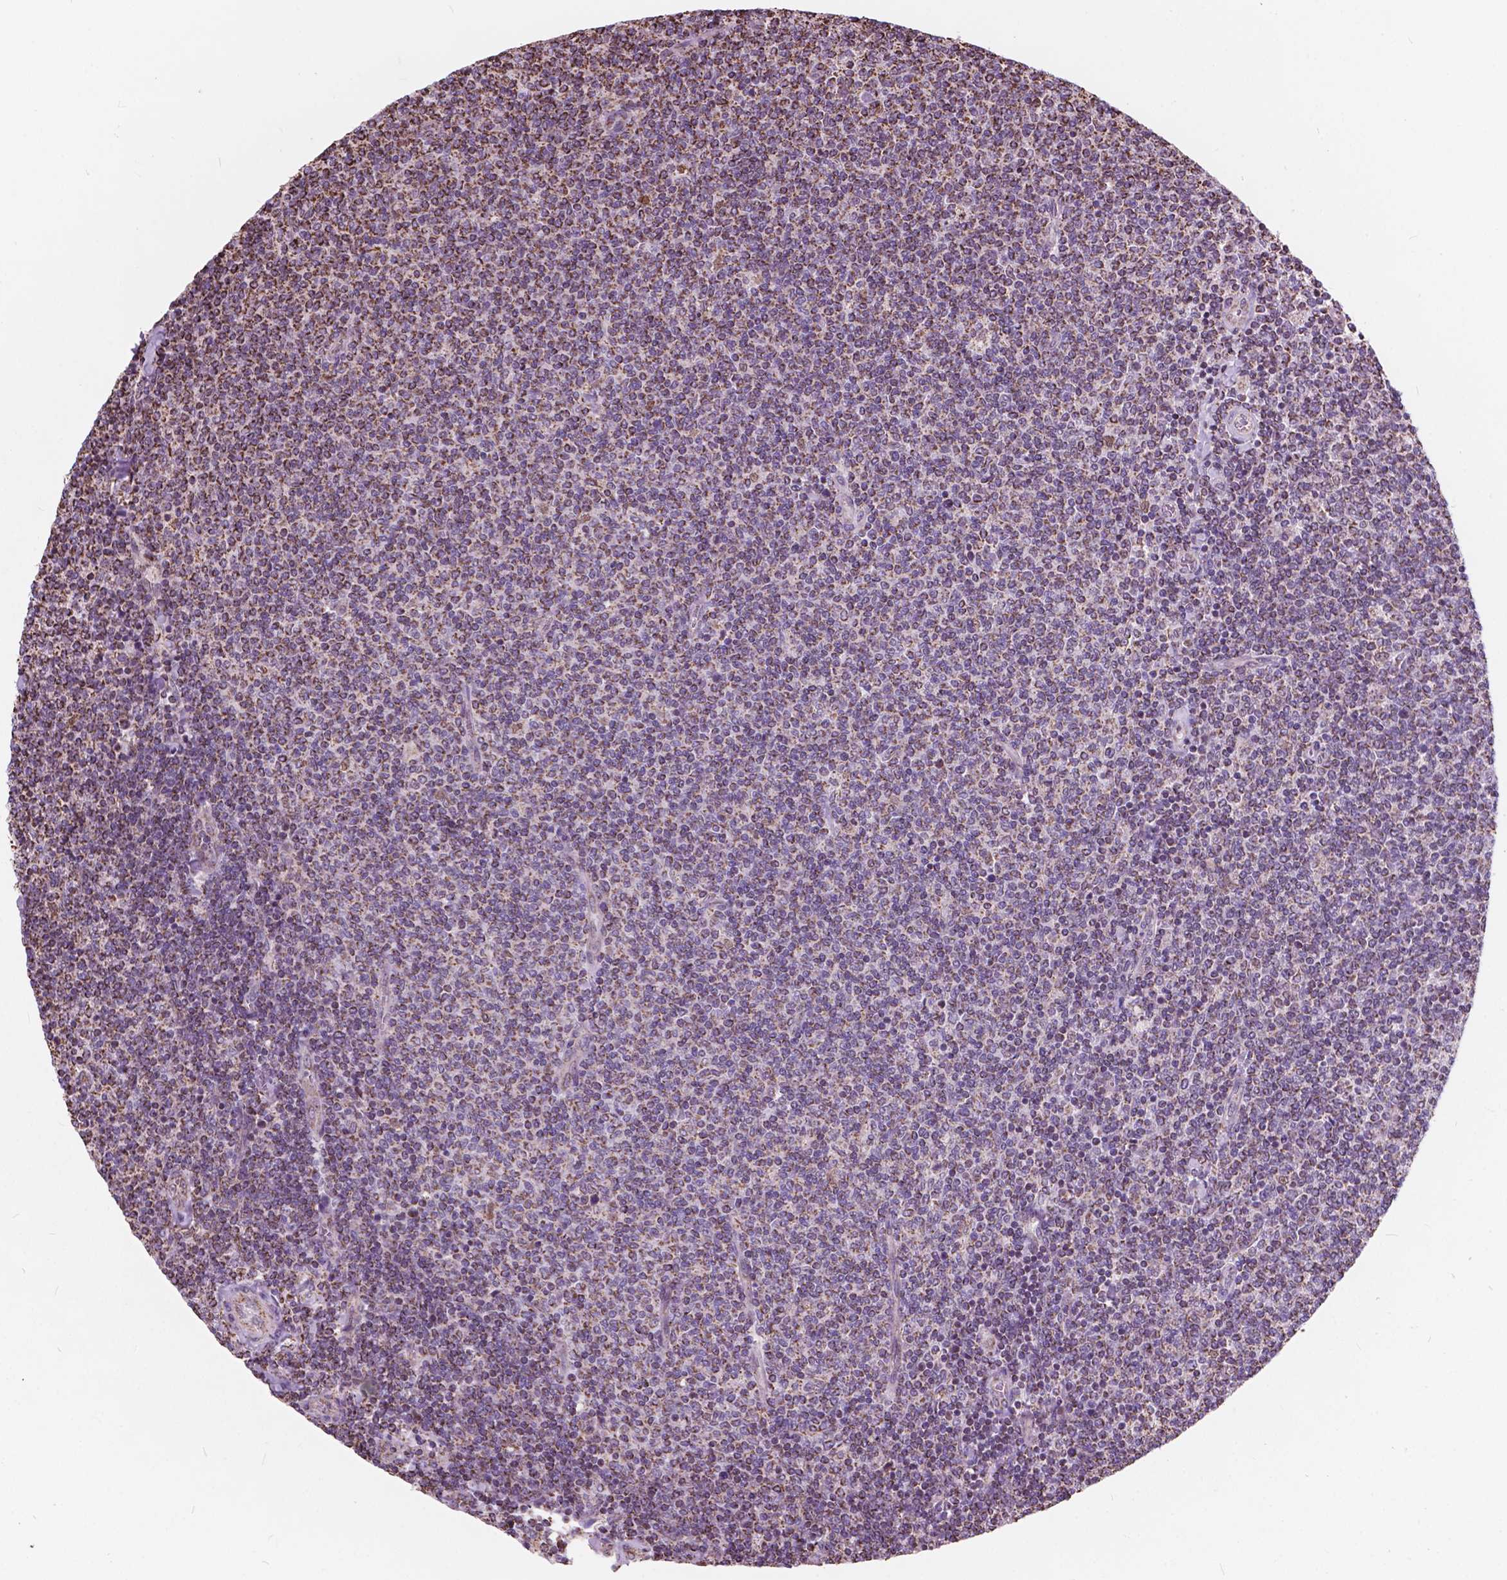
{"staining": {"intensity": "moderate", "quantity": ">75%", "location": "cytoplasmic/membranous"}, "tissue": "lymphoma", "cell_type": "Tumor cells", "image_type": "cancer", "snomed": [{"axis": "morphology", "description": "Malignant lymphoma, non-Hodgkin's type, Low grade"}, {"axis": "topography", "description": "Lymph node"}], "caption": "Brown immunohistochemical staining in human lymphoma exhibits moderate cytoplasmic/membranous staining in about >75% of tumor cells.", "gene": "SCOC", "patient": {"sex": "male", "age": 52}}